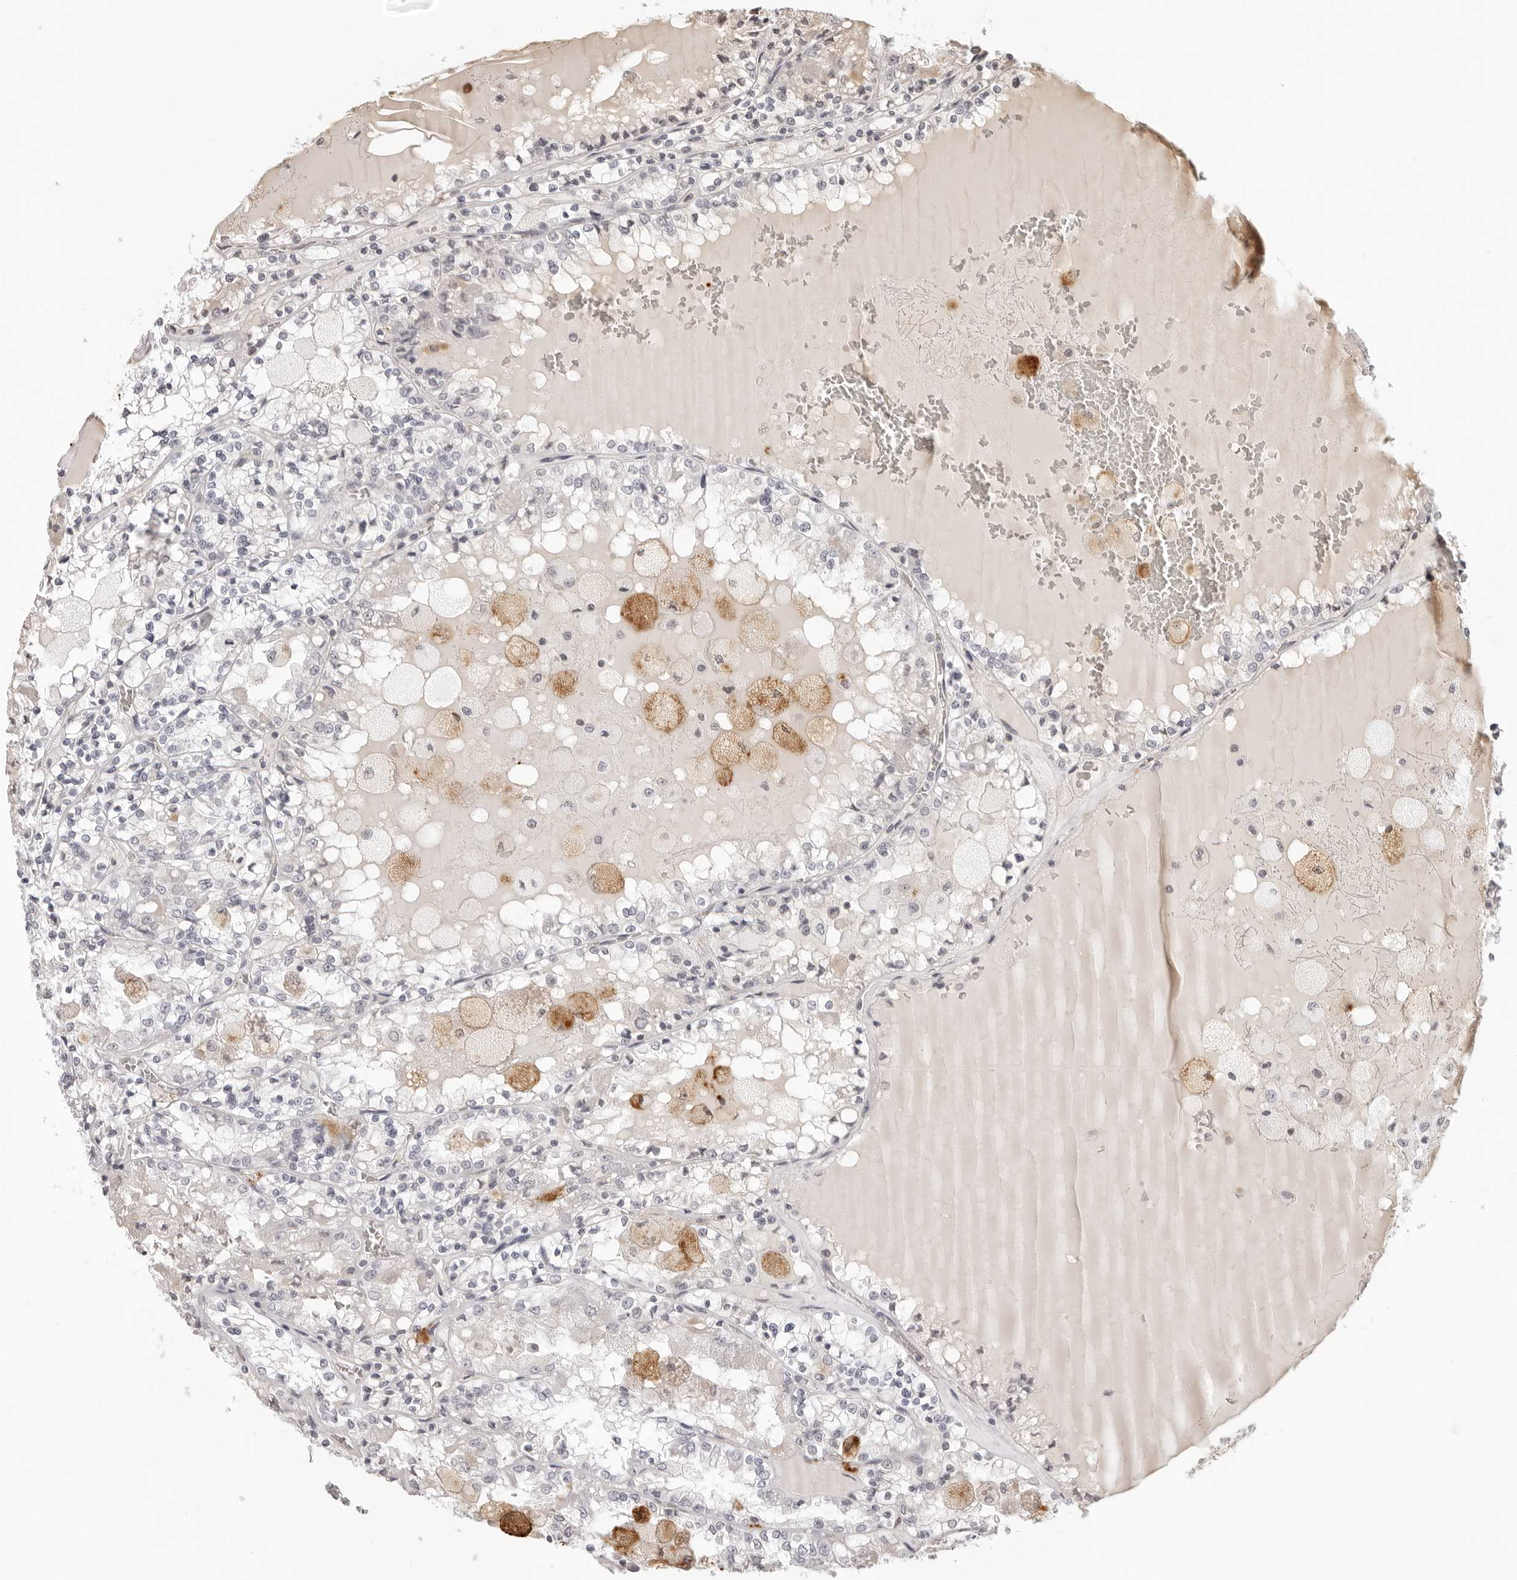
{"staining": {"intensity": "negative", "quantity": "none", "location": "none"}, "tissue": "renal cancer", "cell_type": "Tumor cells", "image_type": "cancer", "snomed": [{"axis": "morphology", "description": "Adenocarcinoma, NOS"}, {"axis": "topography", "description": "Kidney"}], "caption": "Micrograph shows no protein staining in tumor cells of adenocarcinoma (renal) tissue.", "gene": "STRADB", "patient": {"sex": "female", "age": 56}}